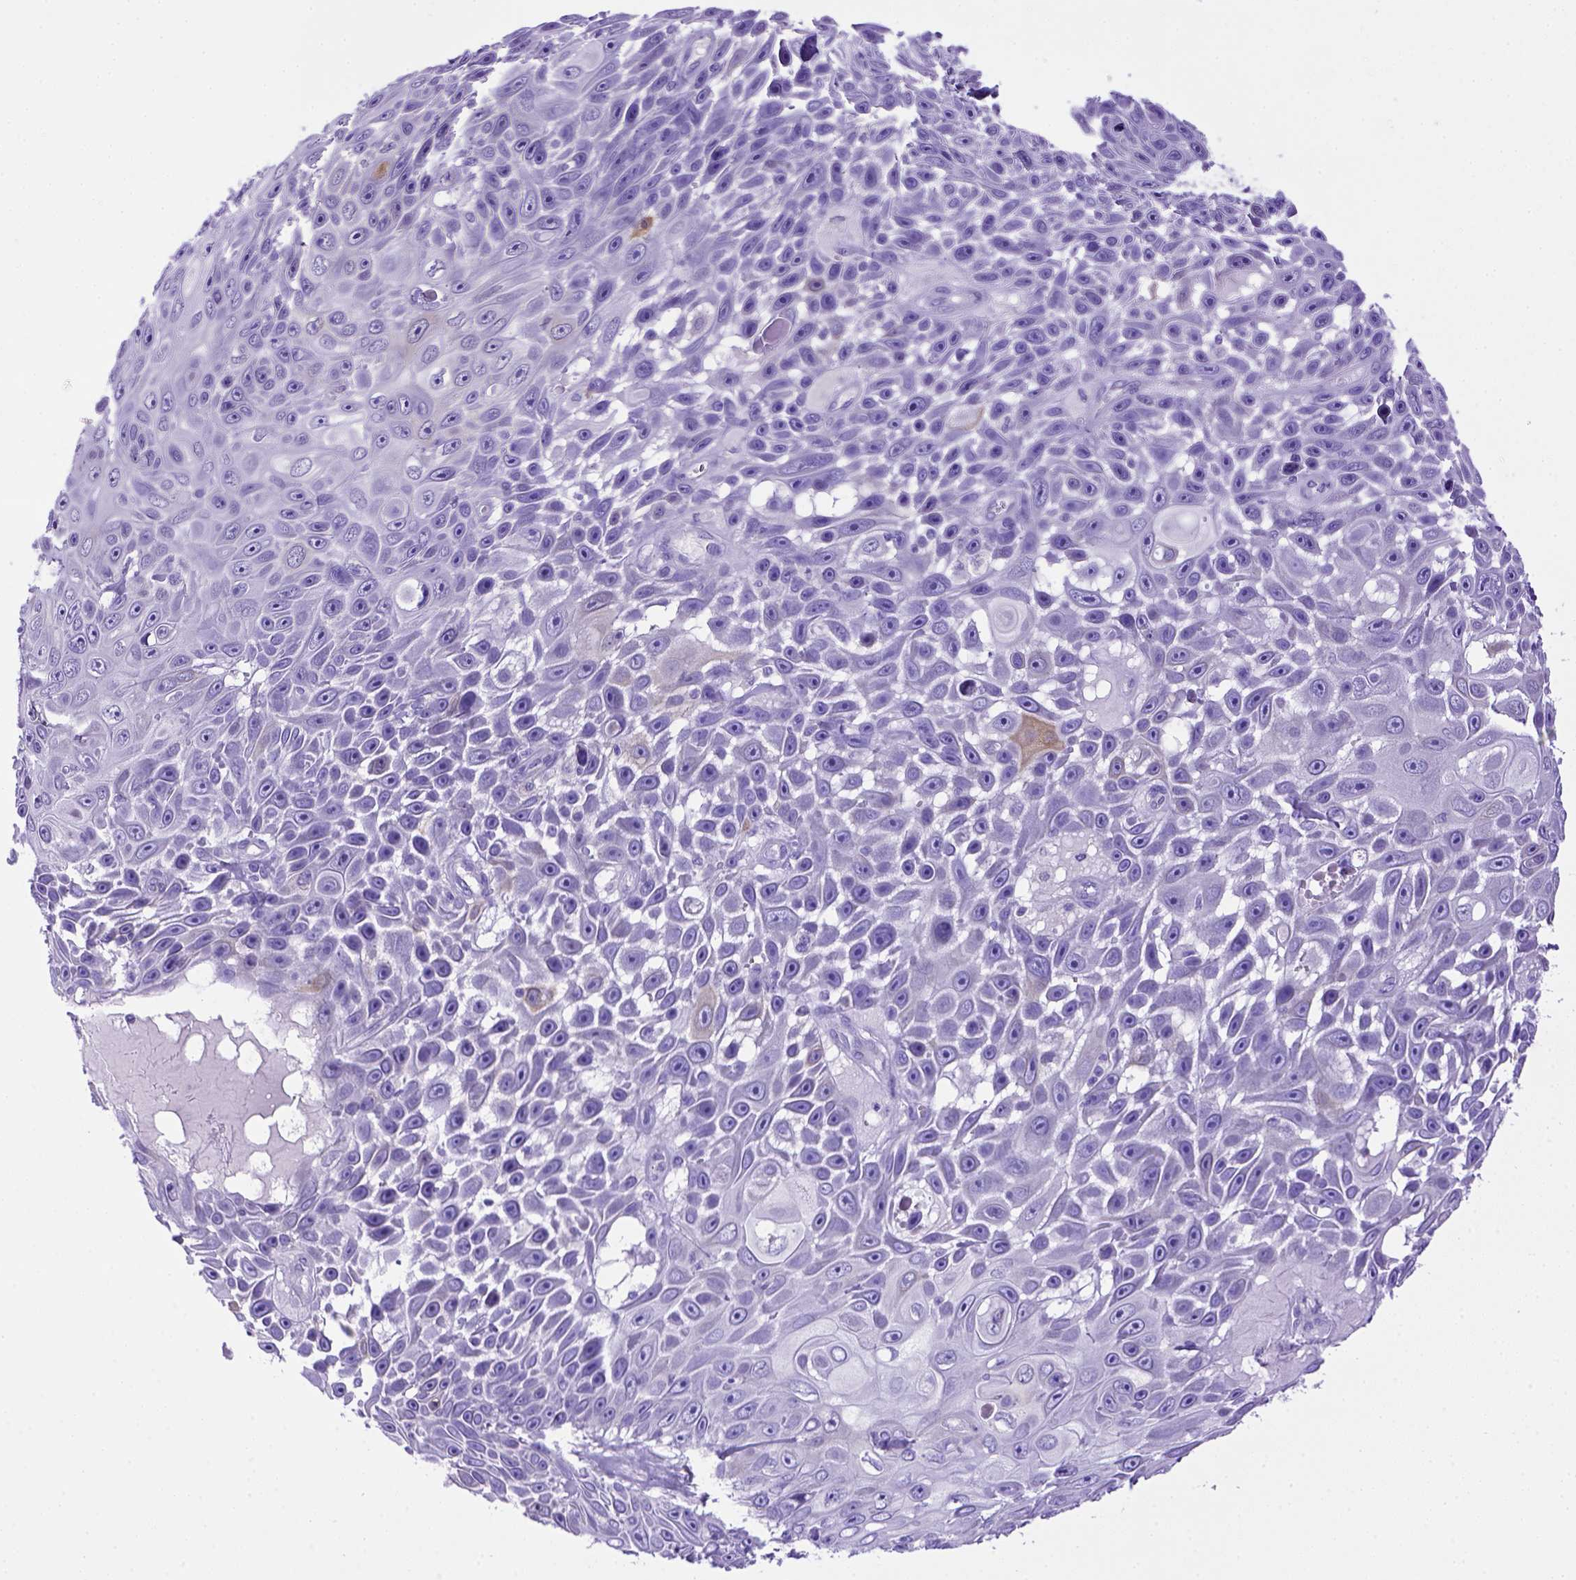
{"staining": {"intensity": "negative", "quantity": "none", "location": "none"}, "tissue": "skin cancer", "cell_type": "Tumor cells", "image_type": "cancer", "snomed": [{"axis": "morphology", "description": "Squamous cell carcinoma, NOS"}, {"axis": "topography", "description": "Skin"}], "caption": "Tumor cells are negative for brown protein staining in skin cancer (squamous cell carcinoma). (DAB immunohistochemistry (IHC) visualized using brightfield microscopy, high magnification).", "gene": "PTGES", "patient": {"sex": "male", "age": 82}}